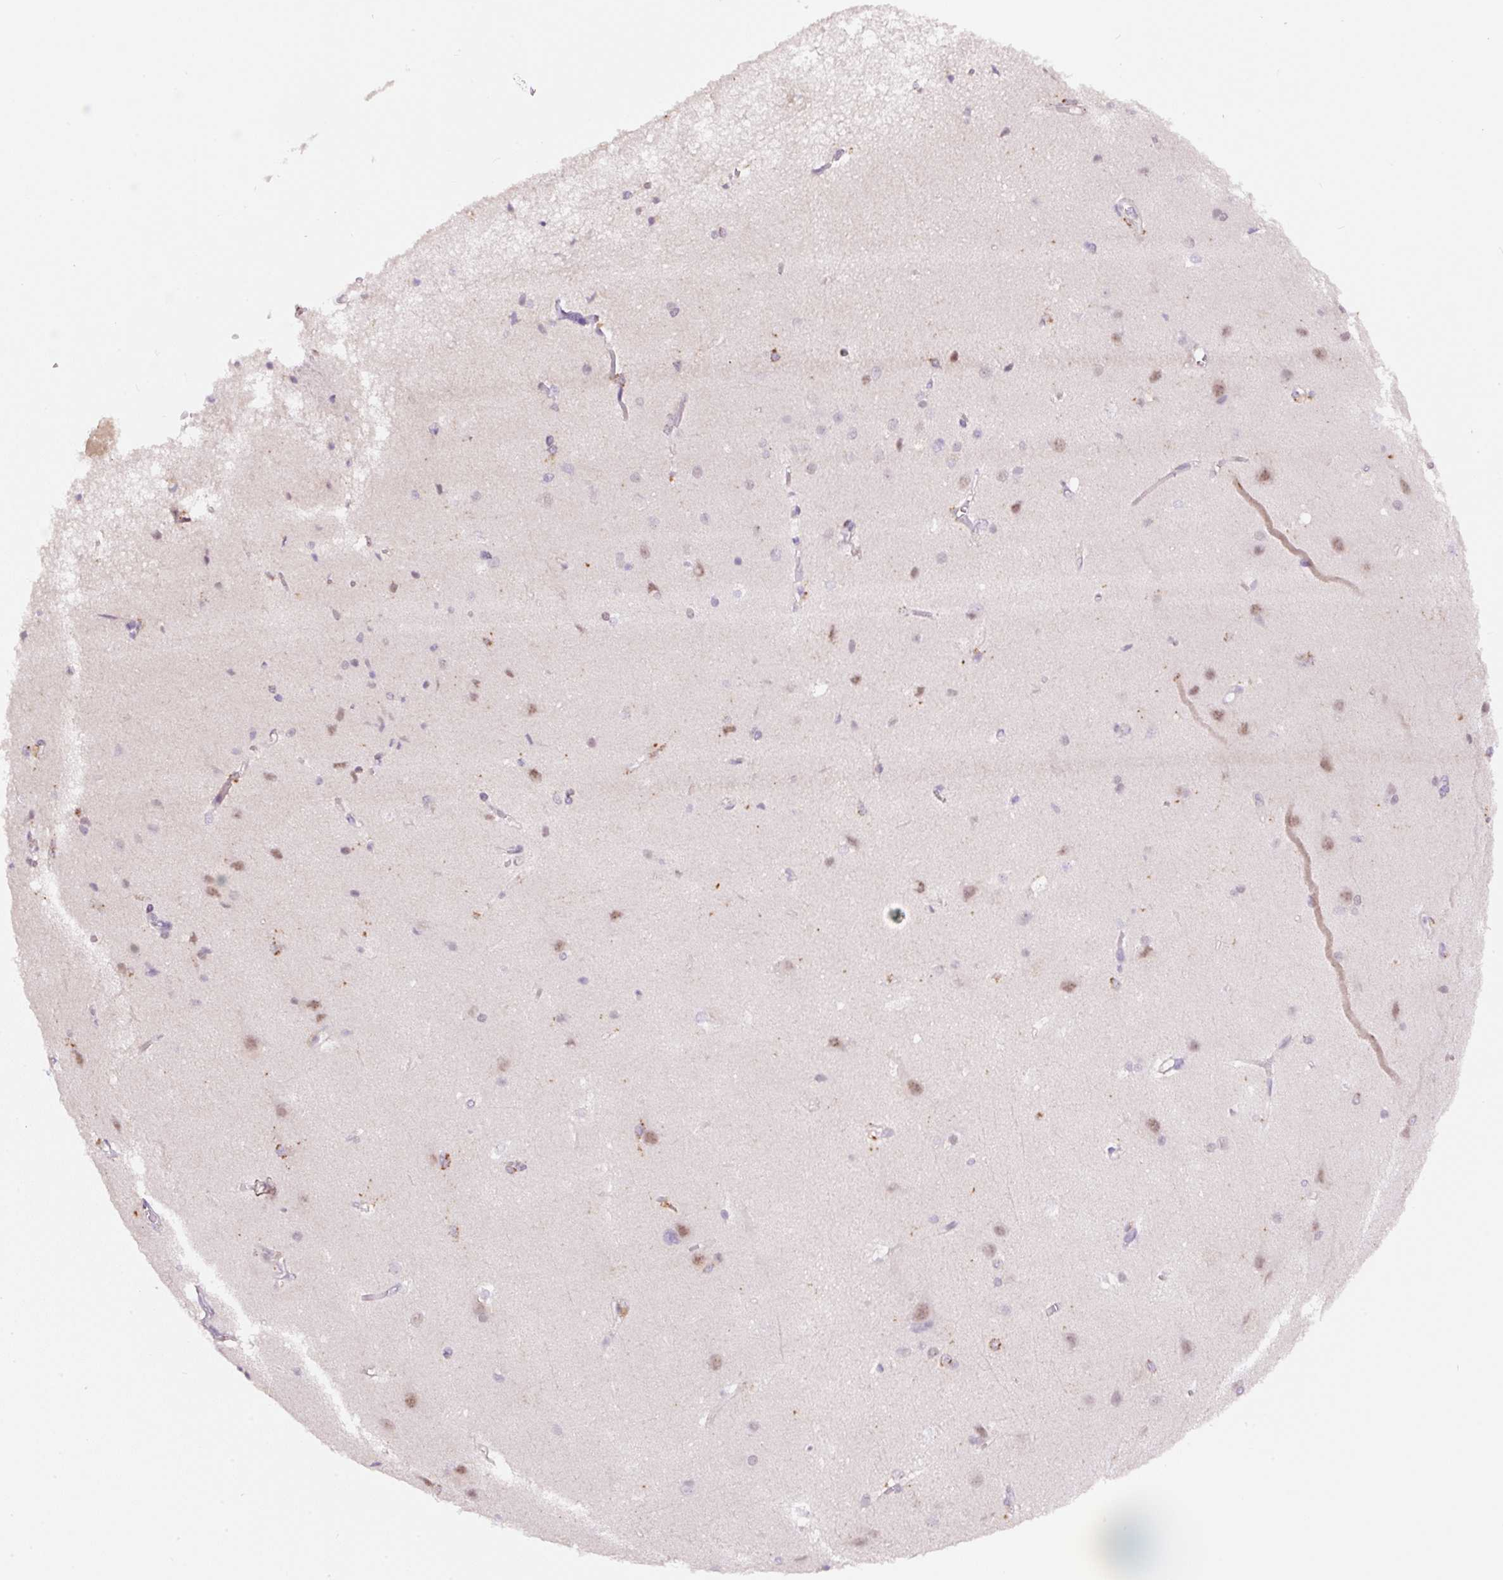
{"staining": {"intensity": "moderate", "quantity": "<25%", "location": "cytoplasmic/membranous"}, "tissue": "cerebral cortex", "cell_type": "Endothelial cells", "image_type": "normal", "snomed": [{"axis": "morphology", "description": "Normal tissue, NOS"}, {"axis": "topography", "description": "Cerebral cortex"}], "caption": "Immunohistochemical staining of benign cerebral cortex demonstrates low levels of moderate cytoplasmic/membranous positivity in about <25% of endothelial cells.", "gene": "CEBPZOS", "patient": {"sex": "male", "age": 37}}